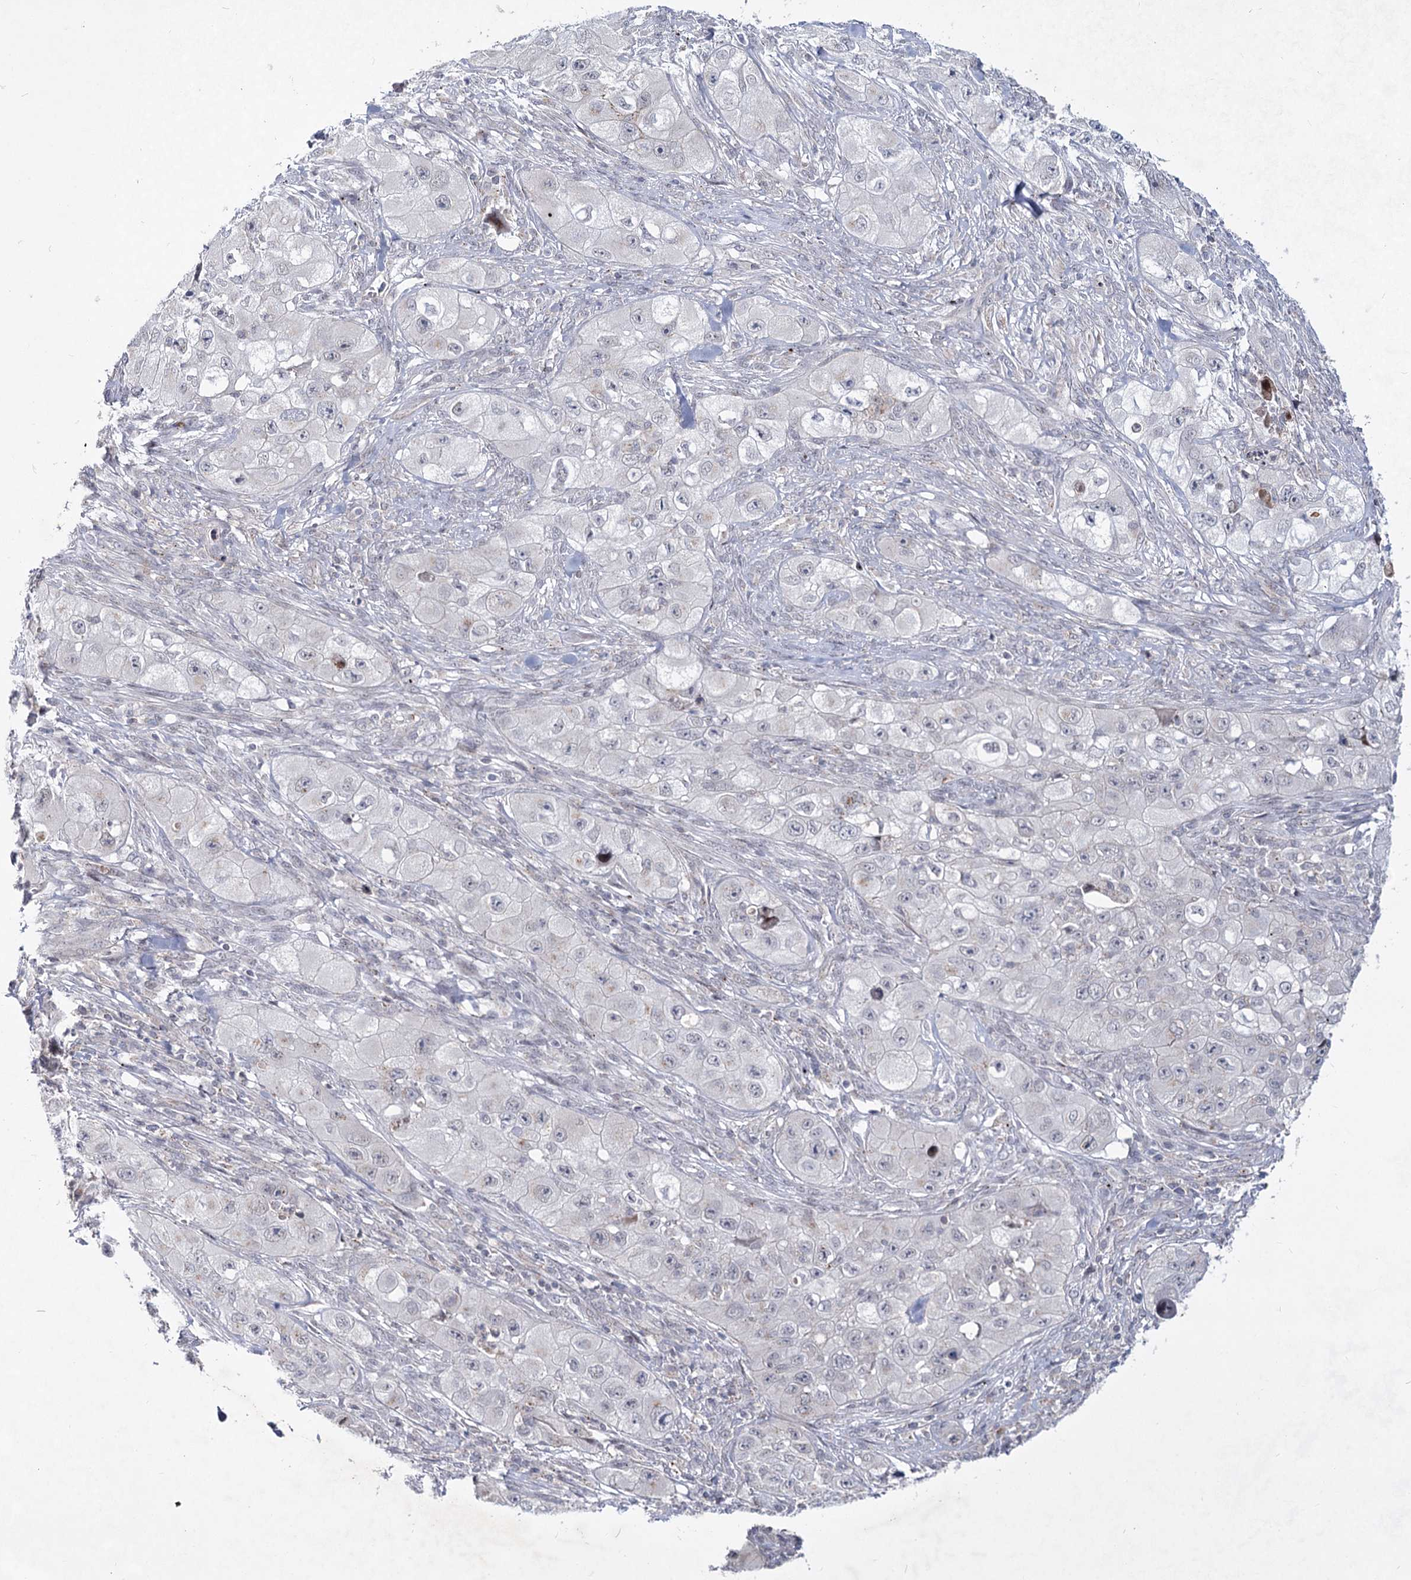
{"staining": {"intensity": "negative", "quantity": "none", "location": "none"}, "tissue": "skin cancer", "cell_type": "Tumor cells", "image_type": "cancer", "snomed": [{"axis": "morphology", "description": "Squamous cell carcinoma, NOS"}, {"axis": "topography", "description": "Skin"}, {"axis": "topography", "description": "Subcutis"}], "caption": "Protein analysis of skin cancer (squamous cell carcinoma) exhibits no significant positivity in tumor cells.", "gene": "ATL2", "patient": {"sex": "male", "age": 73}}